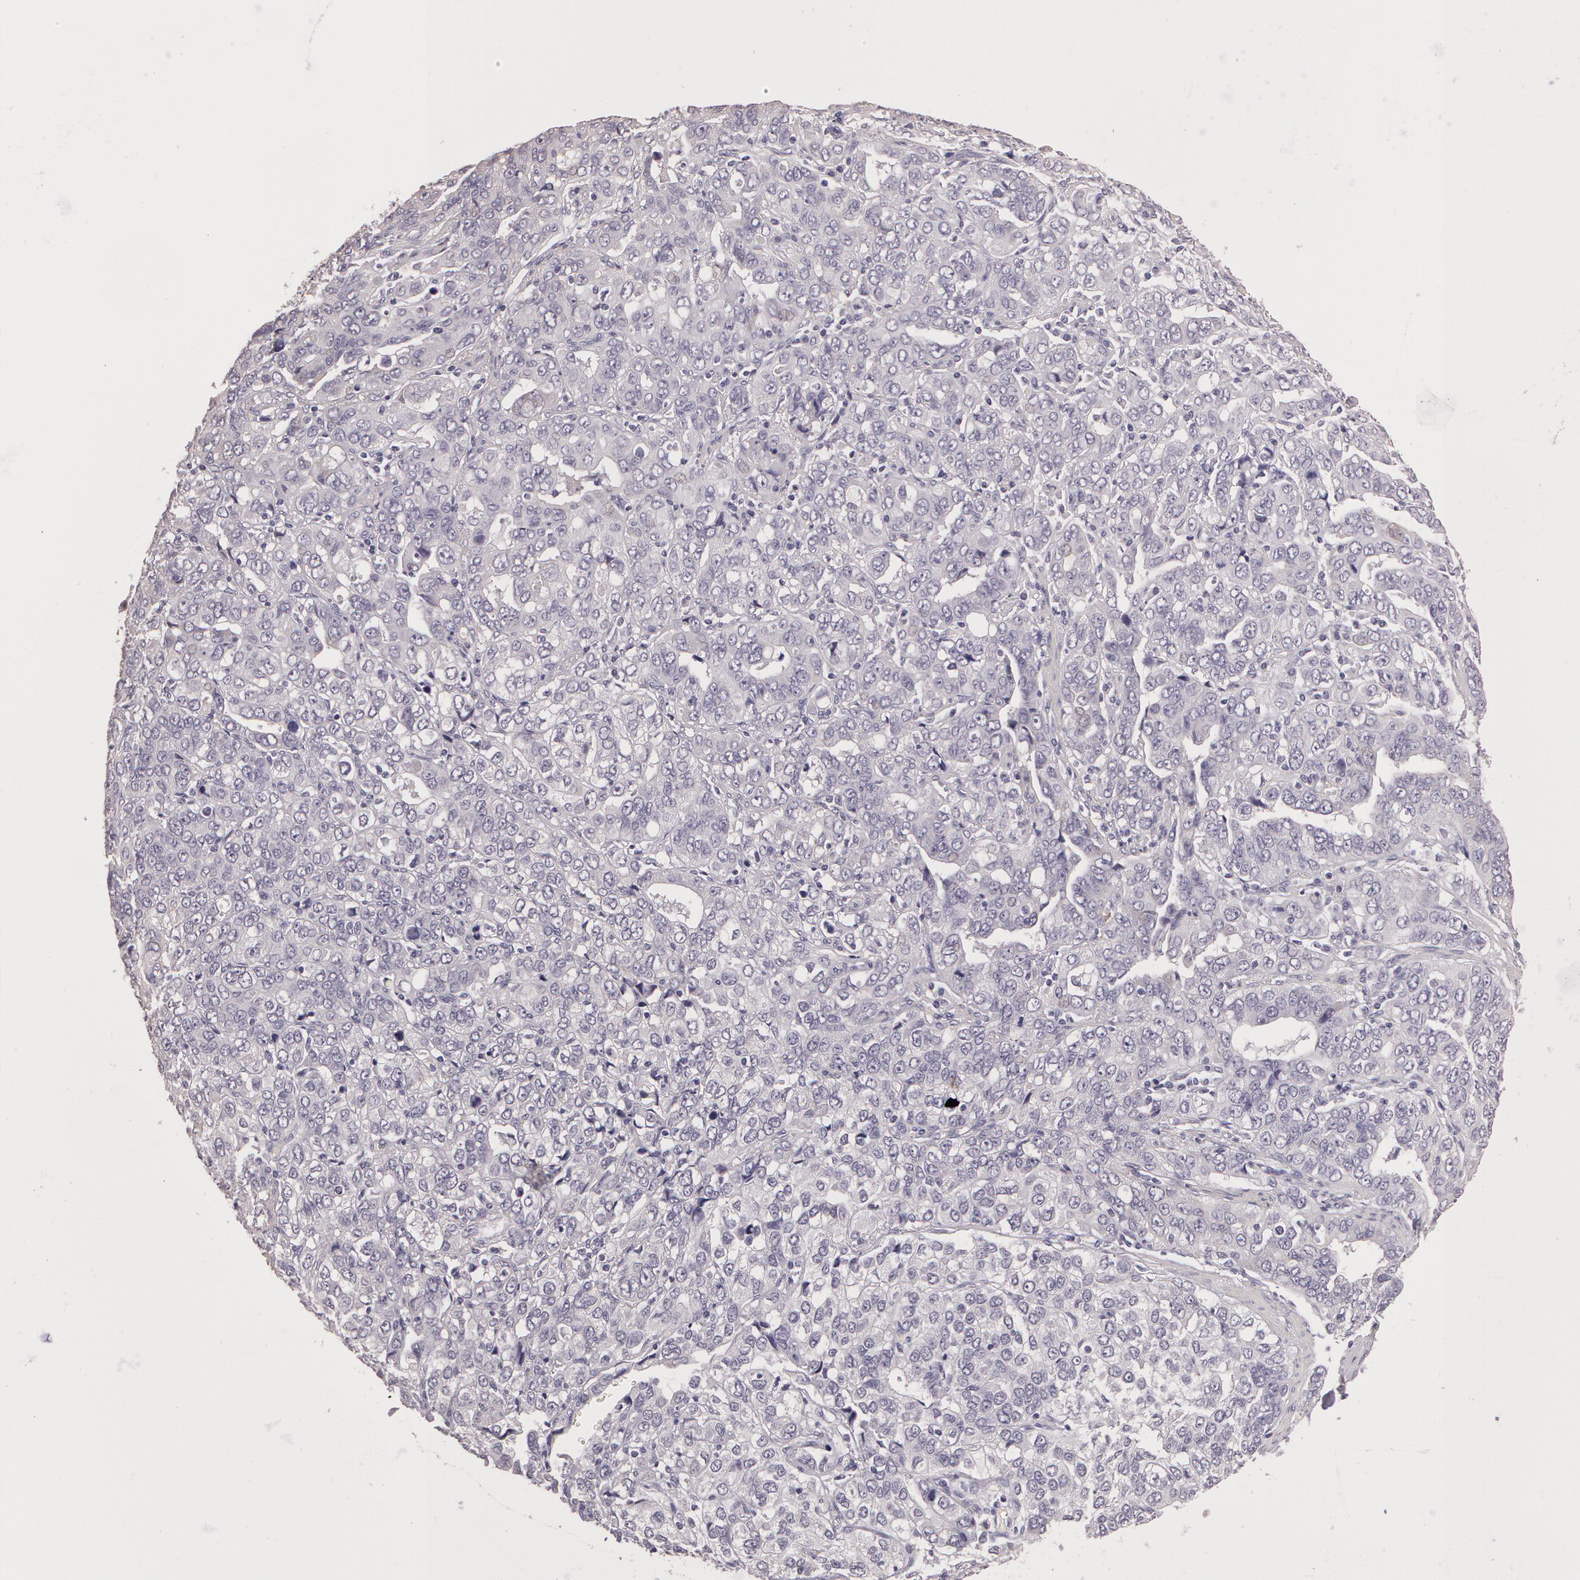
{"staining": {"intensity": "negative", "quantity": "none", "location": "none"}, "tissue": "stomach cancer", "cell_type": "Tumor cells", "image_type": "cancer", "snomed": [{"axis": "morphology", "description": "Adenocarcinoma, NOS"}, {"axis": "topography", "description": "Stomach, upper"}], "caption": "Tumor cells show no significant protein staining in stomach adenocarcinoma.", "gene": "G2E3", "patient": {"sex": "male", "age": 76}}